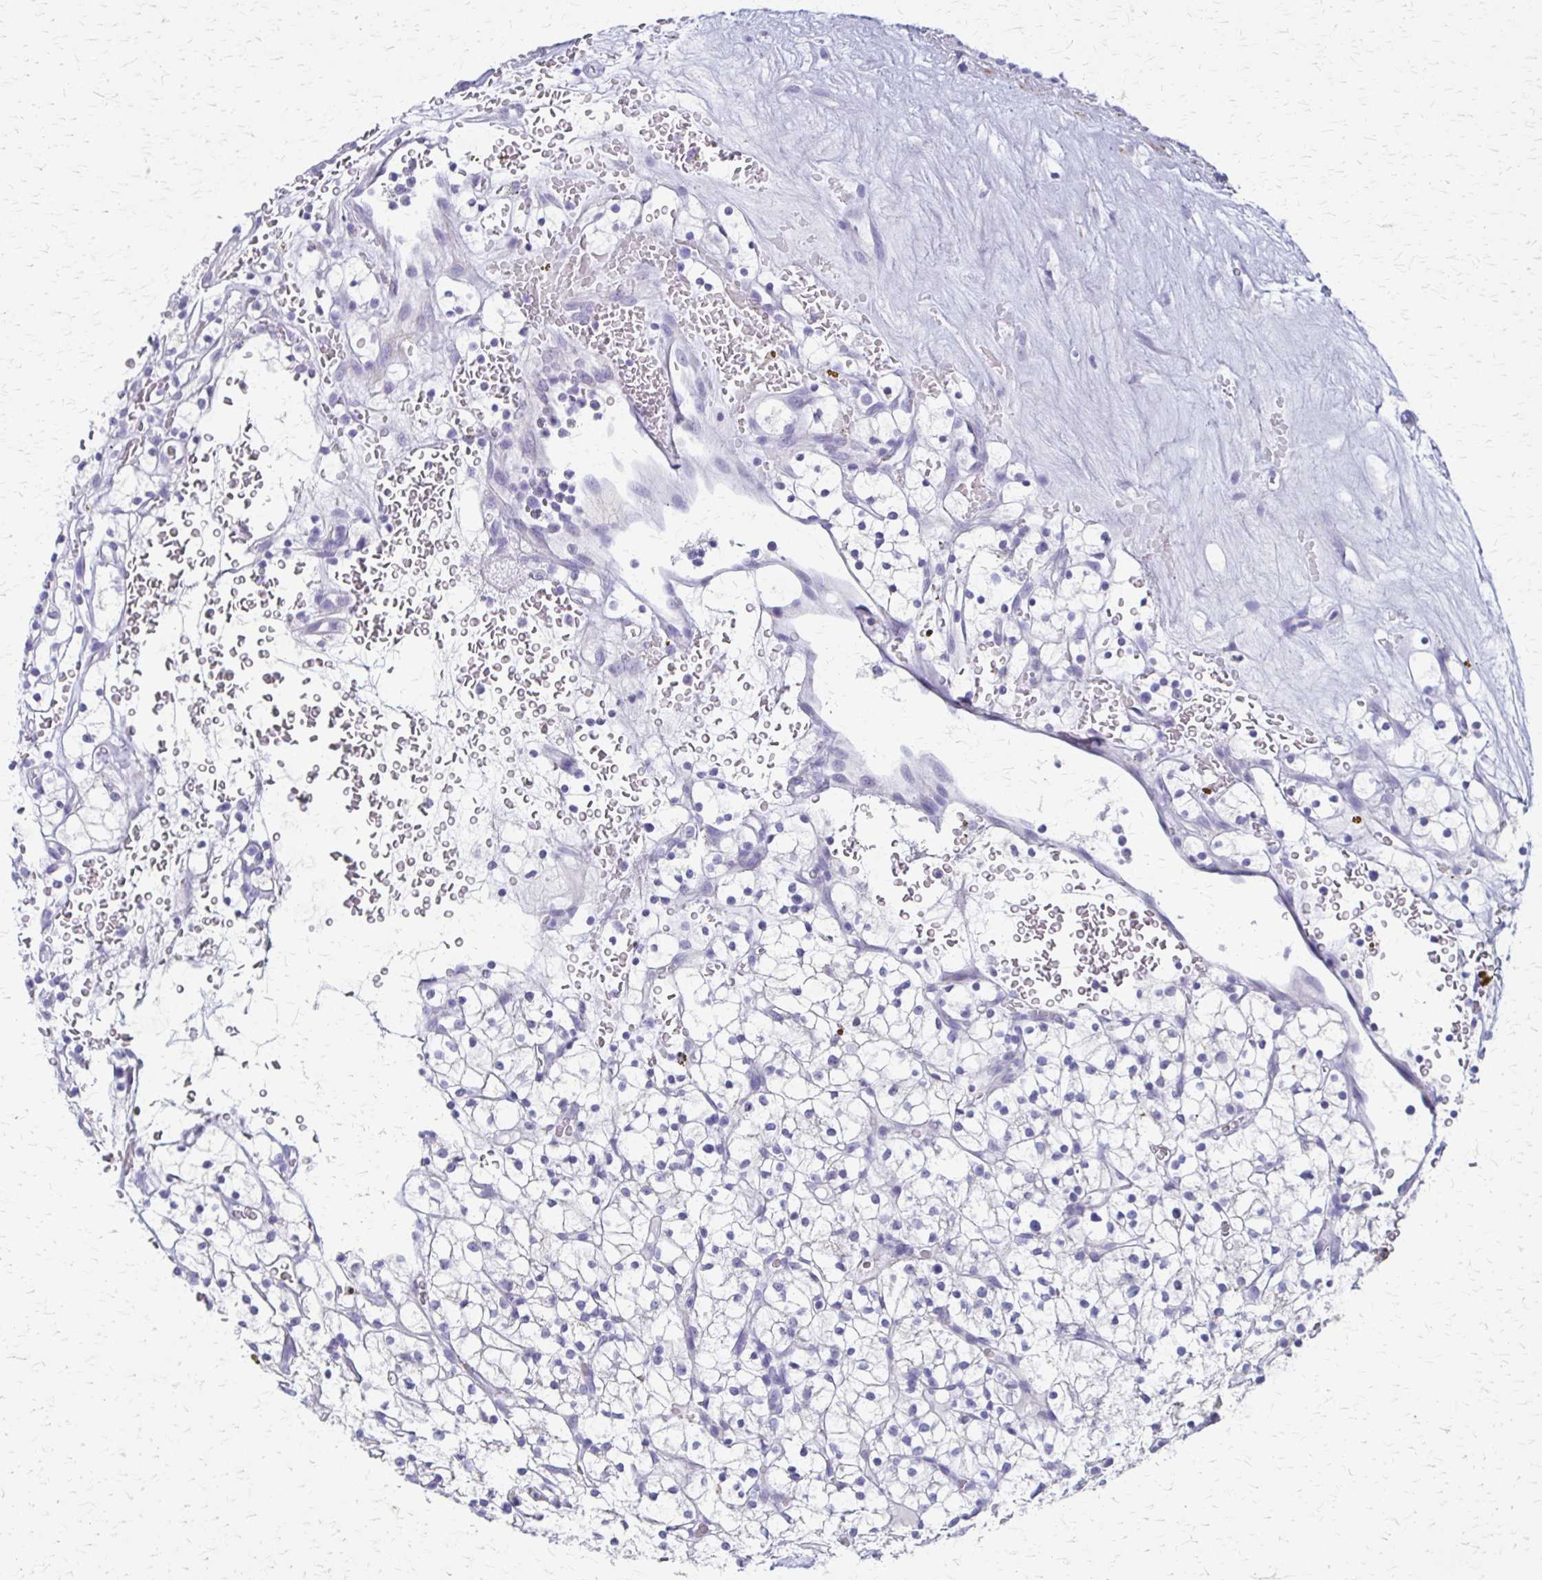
{"staining": {"intensity": "negative", "quantity": "none", "location": "none"}, "tissue": "renal cancer", "cell_type": "Tumor cells", "image_type": "cancer", "snomed": [{"axis": "morphology", "description": "Adenocarcinoma, NOS"}, {"axis": "topography", "description": "Kidney"}], "caption": "A high-resolution image shows immunohistochemistry (IHC) staining of adenocarcinoma (renal), which reveals no significant expression in tumor cells. (Stains: DAB (3,3'-diaminobenzidine) immunohistochemistry (IHC) with hematoxylin counter stain, Microscopy: brightfield microscopy at high magnification).", "gene": "ZSCAN5B", "patient": {"sex": "female", "age": 64}}